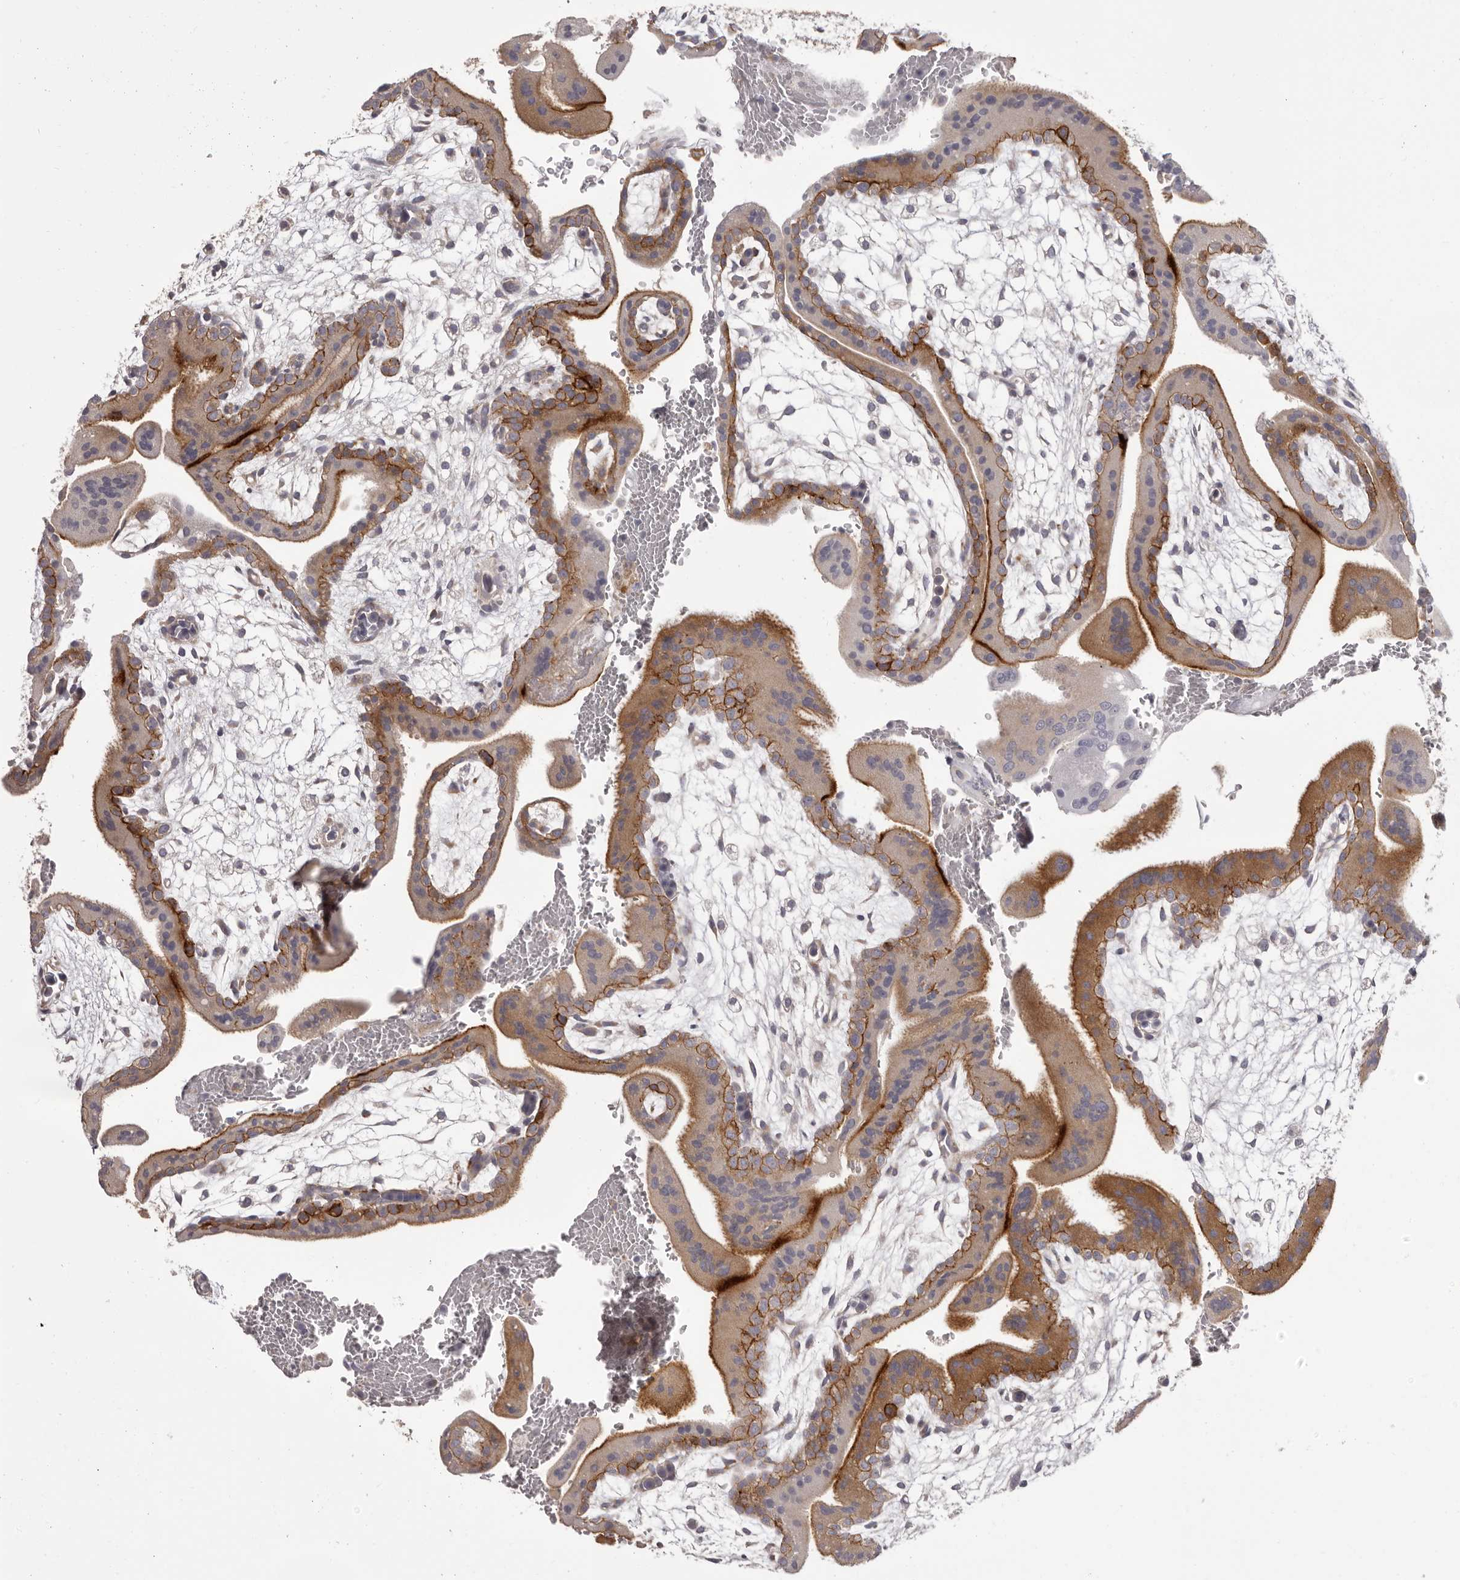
{"staining": {"intensity": "moderate", "quantity": ">75%", "location": "cytoplasmic/membranous"}, "tissue": "placenta", "cell_type": "Trophoblastic cells", "image_type": "normal", "snomed": [{"axis": "morphology", "description": "Normal tissue, NOS"}, {"axis": "topography", "description": "Placenta"}], "caption": "Moderate cytoplasmic/membranous staining for a protein is identified in about >75% of trophoblastic cells of unremarkable placenta using immunohistochemistry (IHC).", "gene": "OTUD3", "patient": {"sex": "female", "age": 35}}